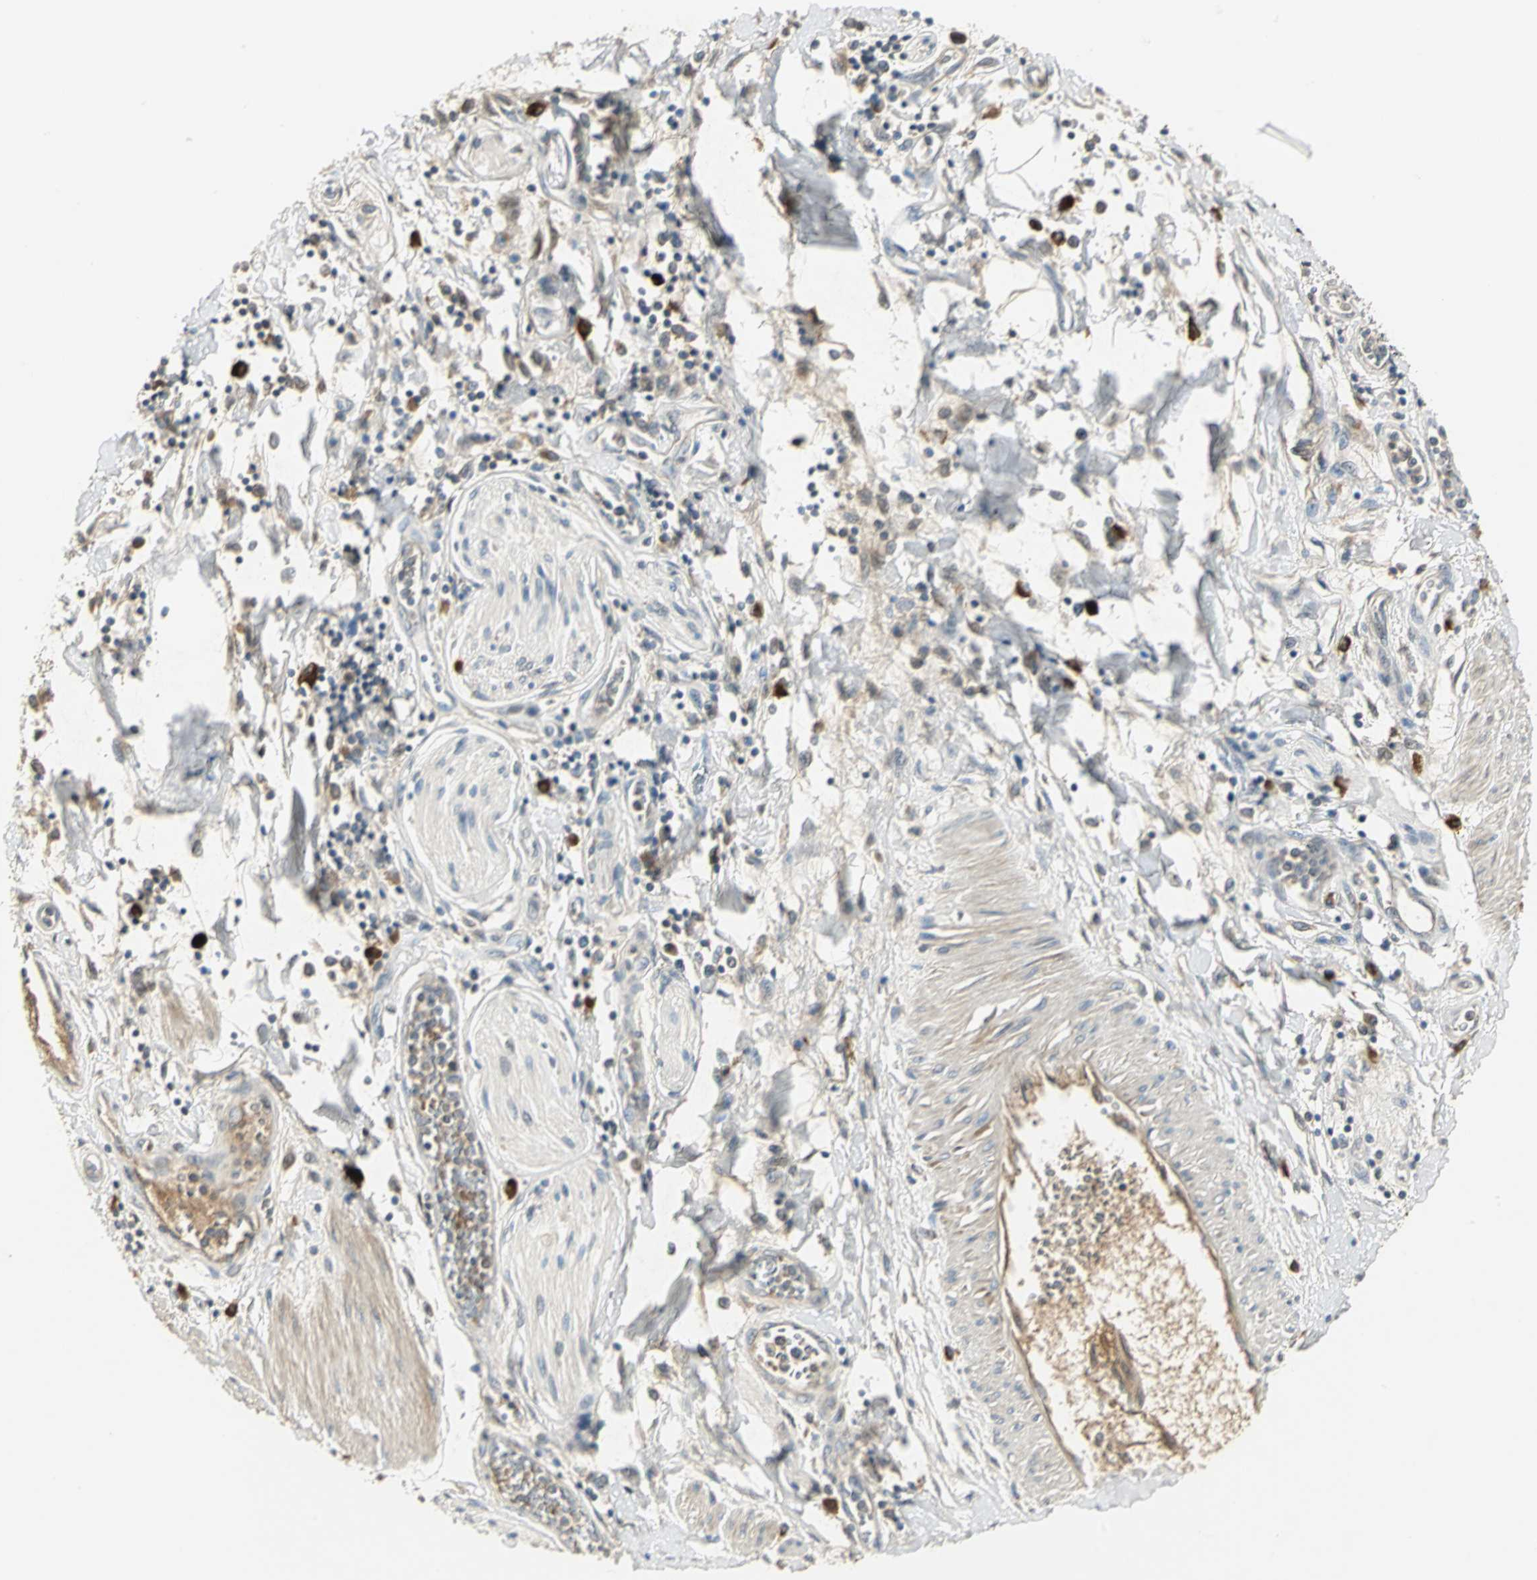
{"staining": {"intensity": "weak", "quantity": "<25%", "location": "cytoplasmic/membranous"}, "tissue": "pancreatic cancer", "cell_type": "Tumor cells", "image_type": "cancer", "snomed": [{"axis": "morphology", "description": "Adenocarcinoma, NOS"}, {"axis": "topography", "description": "Pancreas"}], "caption": "Immunohistochemistry (IHC) photomicrograph of human adenocarcinoma (pancreatic) stained for a protein (brown), which reveals no expression in tumor cells.", "gene": "PROC", "patient": {"sex": "female", "age": 48}}